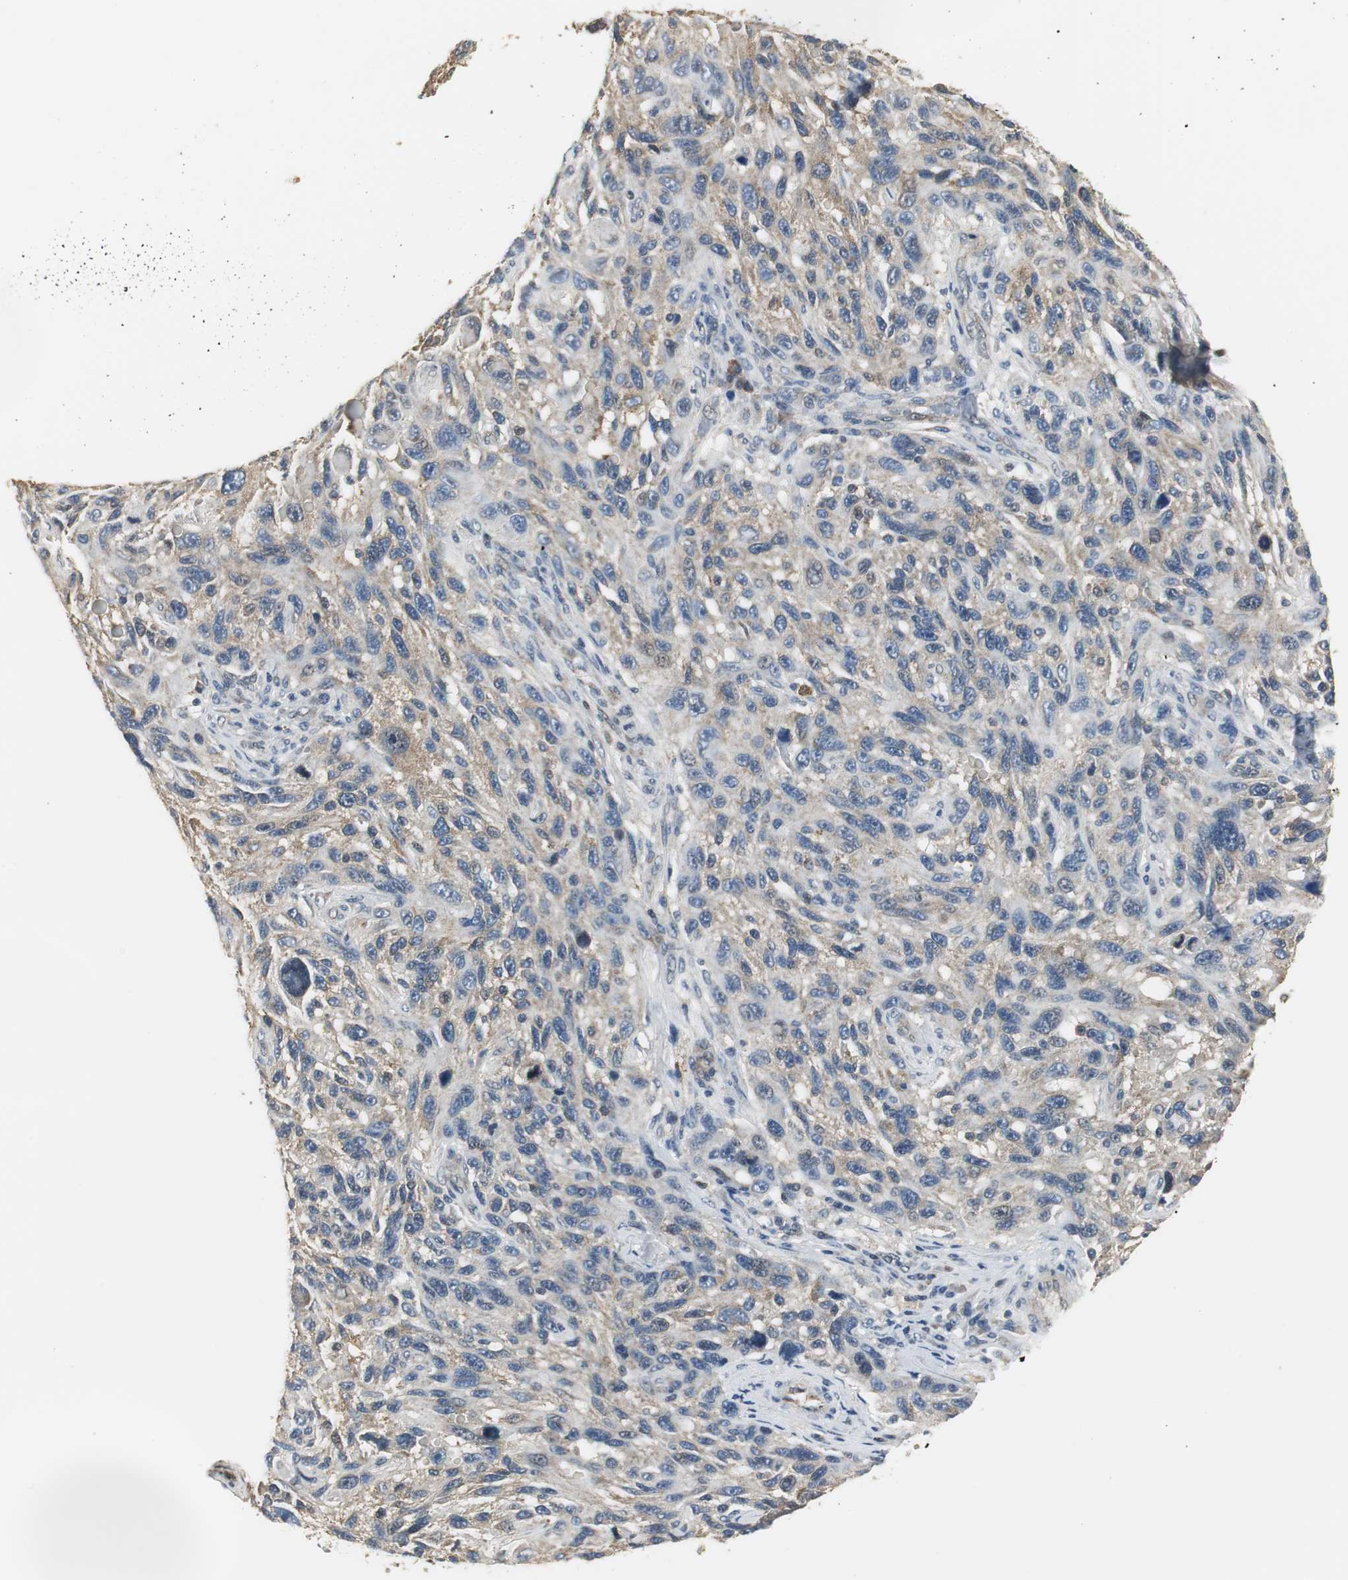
{"staining": {"intensity": "weak", "quantity": ">75%", "location": "cytoplasmic/membranous"}, "tissue": "melanoma", "cell_type": "Tumor cells", "image_type": "cancer", "snomed": [{"axis": "morphology", "description": "Malignant melanoma, NOS"}, {"axis": "topography", "description": "Skin"}], "caption": "Malignant melanoma stained with a protein marker demonstrates weak staining in tumor cells.", "gene": "CCT5", "patient": {"sex": "male", "age": 53}}